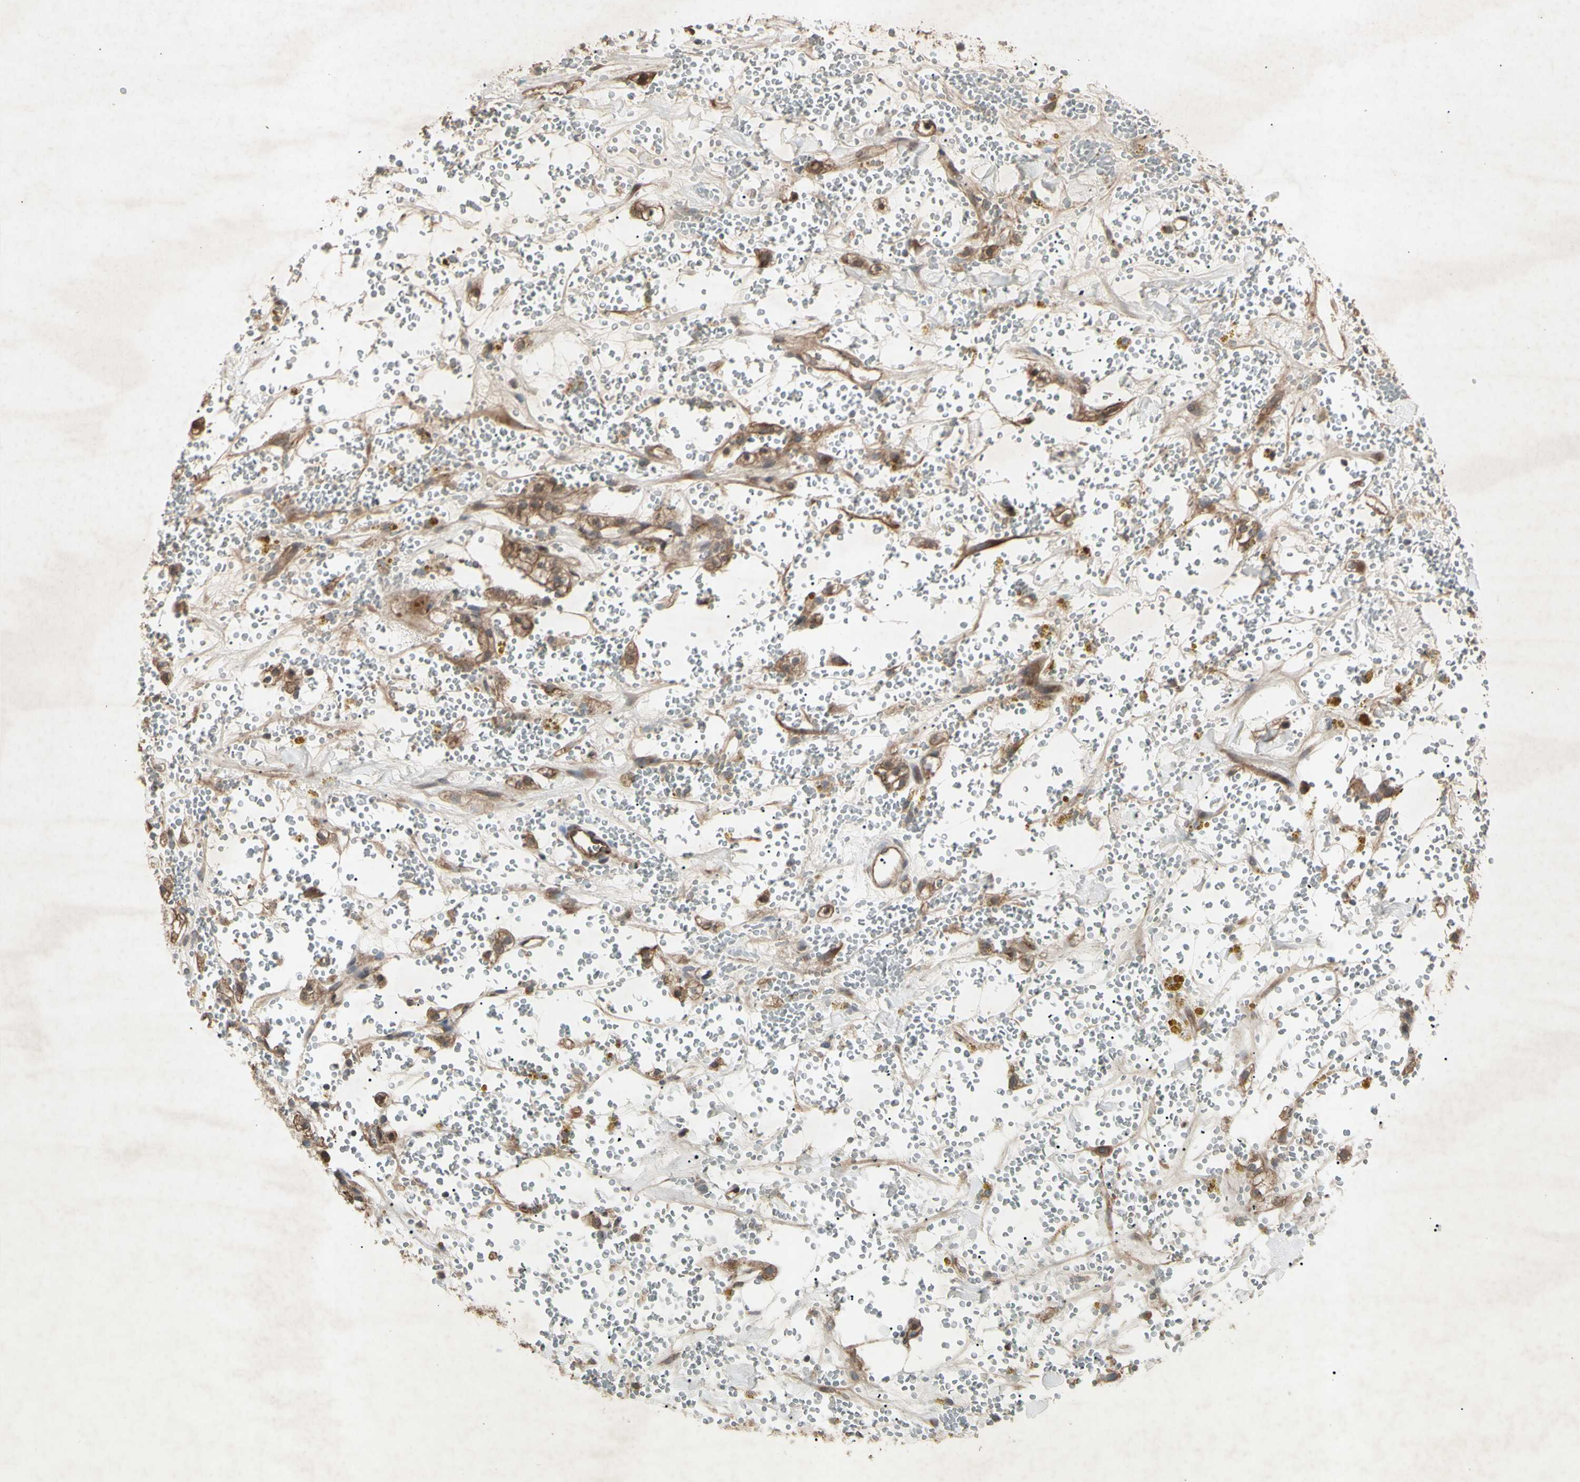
{"staining": {"intensity": "moderate", "quantity": ">75%", "location": "cytoplasmic/membranous"}, "tissue": "renal cancer", "cell_type": "Tumor cells", "image_type": "cancer", "snomed": [{"axis": "morphology", "description": "Adenocarcinoma, NOS"}, {"axis": "topography", "description": "Kidney"}], "caption": "The micrograph demonstrates immunohistochemical staining of renal cancer. There is moderate cytoplasmic/membranous staining is appreciated in about >75% of tumor cells.", "gene": "JAG1", "patient": {"sex": "male", "age": 61}}